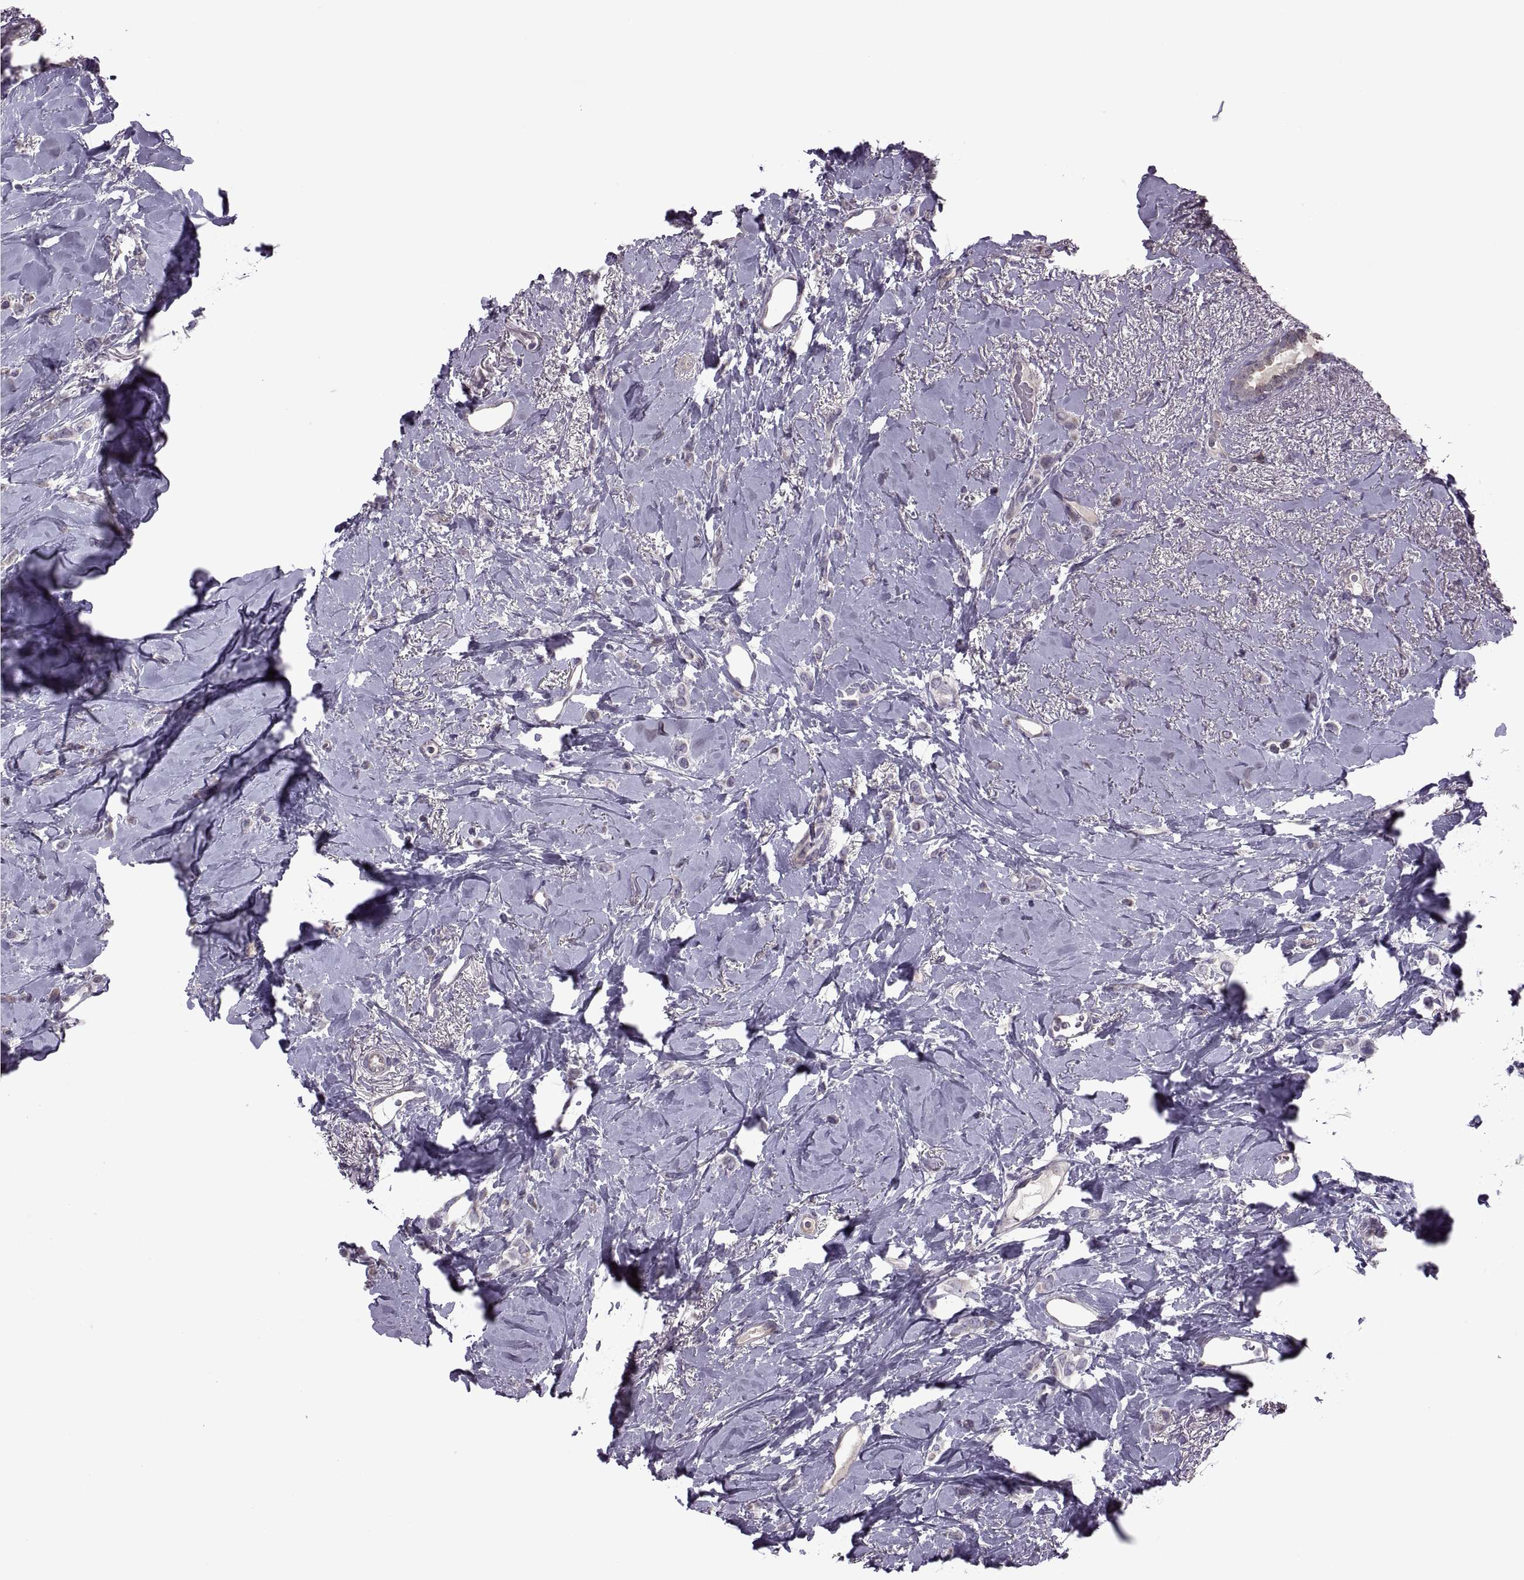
{"staining": {"intensity": "negative", "quantity": "none", "location": "none"}, "tissue": "breast cancer", "cell_type": "Tumor cells", "image_type": "cancer", "snomed": [{"axis": "morphology", "description": "Lobular carcinoma"}, {"axis": "topography", "description": "Breast"}], "caption": "Tumor cells are negative for protein expression in human lobular carcinoma (breast).", "gene": "ODF3", "patient": {"sex": "female", "age": 66}}